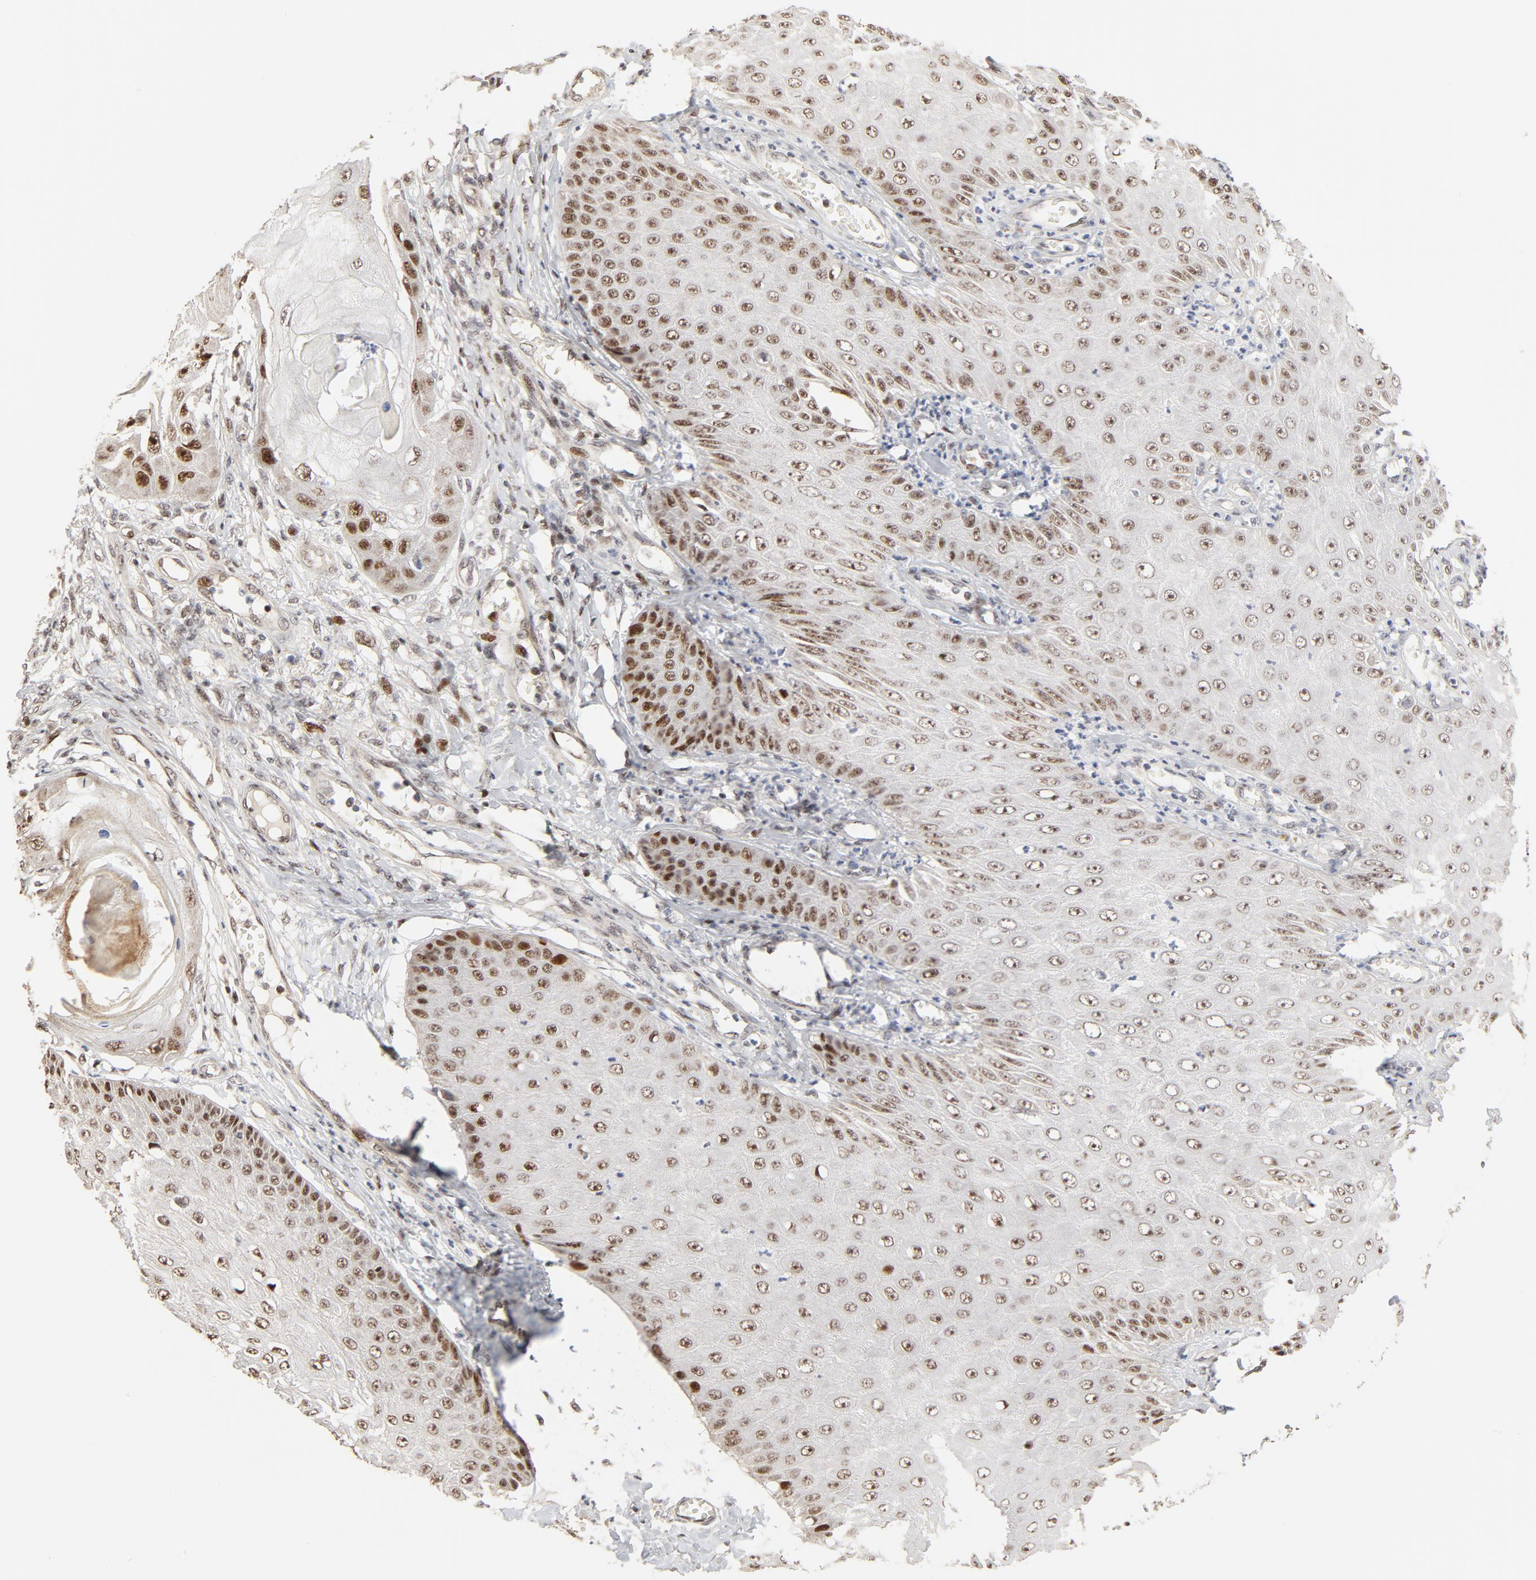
{"staining": {"intensity": "moderate", "quantity": ">75%", "location": "nuclear"}, "tissue": "skin cancer", "cell_type": "Tumor cells", "image_type": "cancer", "snomed": [{"axis": "morphology", "description": "Squamous cell carcinoma, NOS"}, {"axis": "topography", "description": "Skin"}], "caption": "There is medium levels of moderate nuclear staining in tumor cells of squamous cell carcinoma (skin), as demonstrated by immunohistochemical staining (brown color).", "gene": "GTF2I", "patient": {"sex": "female", "age": 42}}